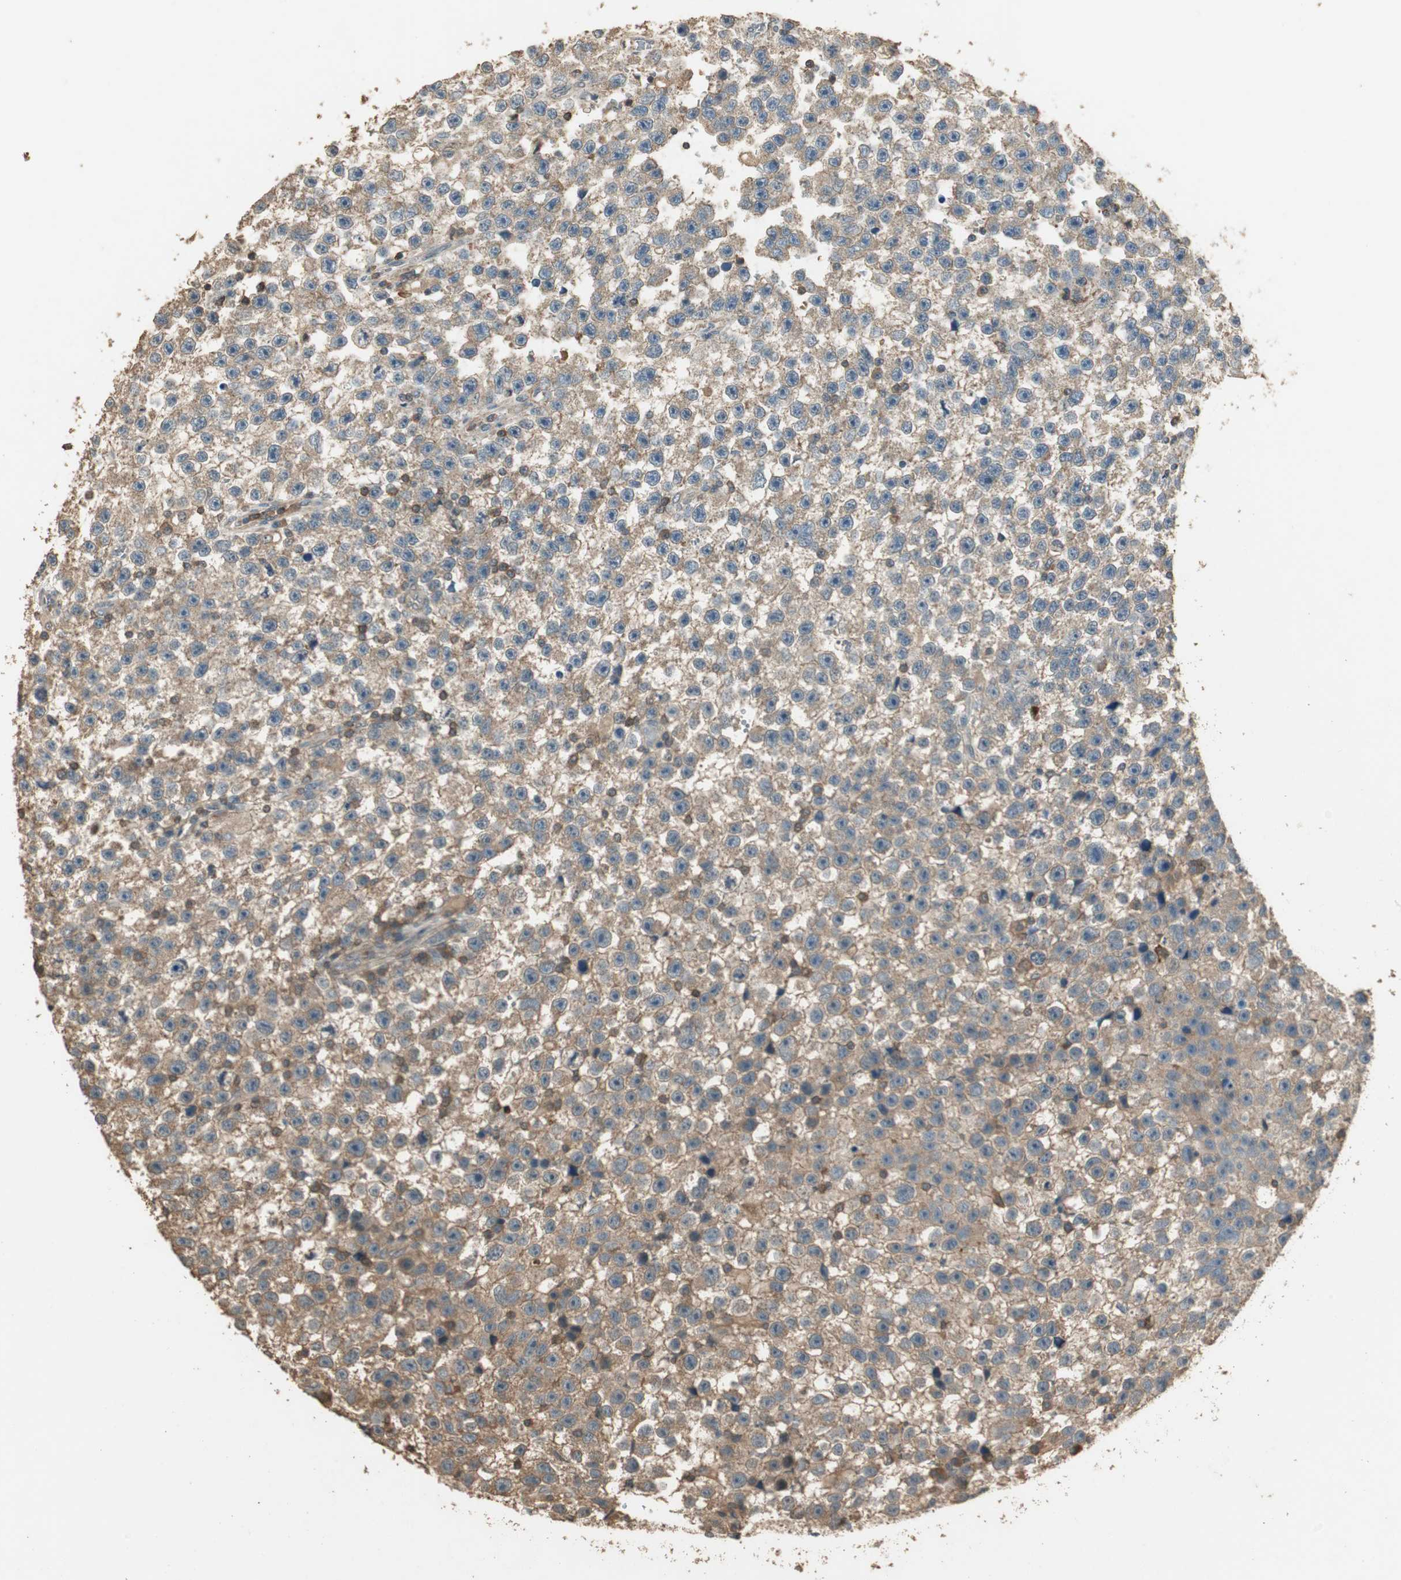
{"staining": {"intensity": "moderate", "quantity": "25%-75%", "location": "cytoplasmic/membranous"}, "tissue": "testis cancer", "cell_type": "Tumor cells", "image_type": "cancer", "snomed": [{"axis": "morphology", "description": "Seminoma, NOS"}, {"axis": "topography", "description": "Testis"}], "caption": "This micrograph displays immunohistochemistry staining of testis seminoma, with medium moderate cytoplasmic/membranous expression in approximately 25%-75% of tumor cells.", "gene": "USP2", "patient": {"sex": "male", "age": 33}}